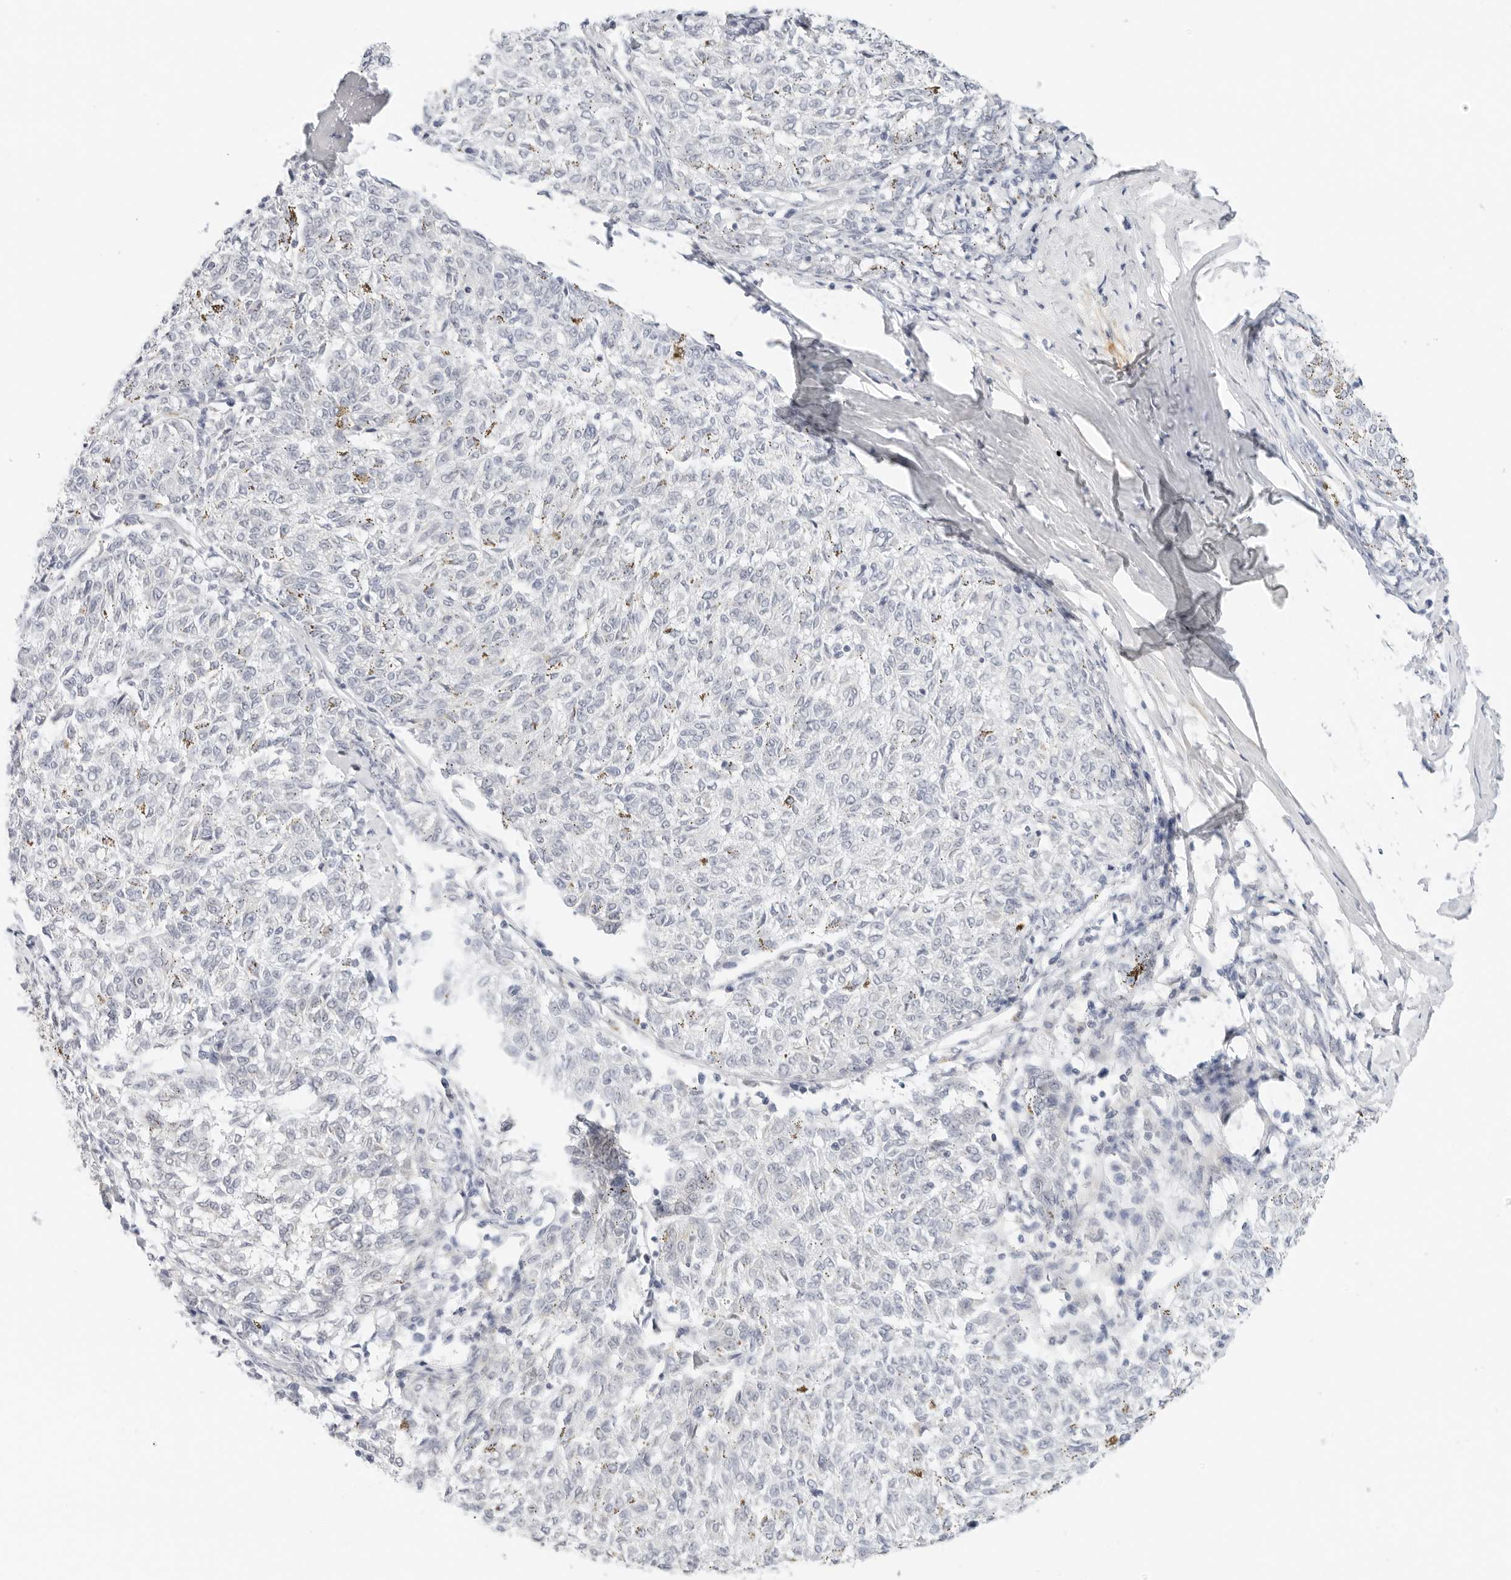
{"staining": {"intensity": "negative", "quantity": "none", "location": "none"}, "tissue": "melanoma", "cell_type": "Tumor cells", "image_type": "cancer", "snomed": [{"axis": "morphology", "description": "Malignant melanoma, NOS"}, {"axis": "topography", "description": "Skin"}], "caption": "High power microscopy photomicrograph of an IHC micrograph of melanoma, revealing no significant positivity in tumor cells. (Brightfield microscopy of DAB (3,3'-diaminobenzidine) immunohistochemistry at high magnification).", "gene": "RC3H1", "patient": {"sex": "female", "age": 72}}